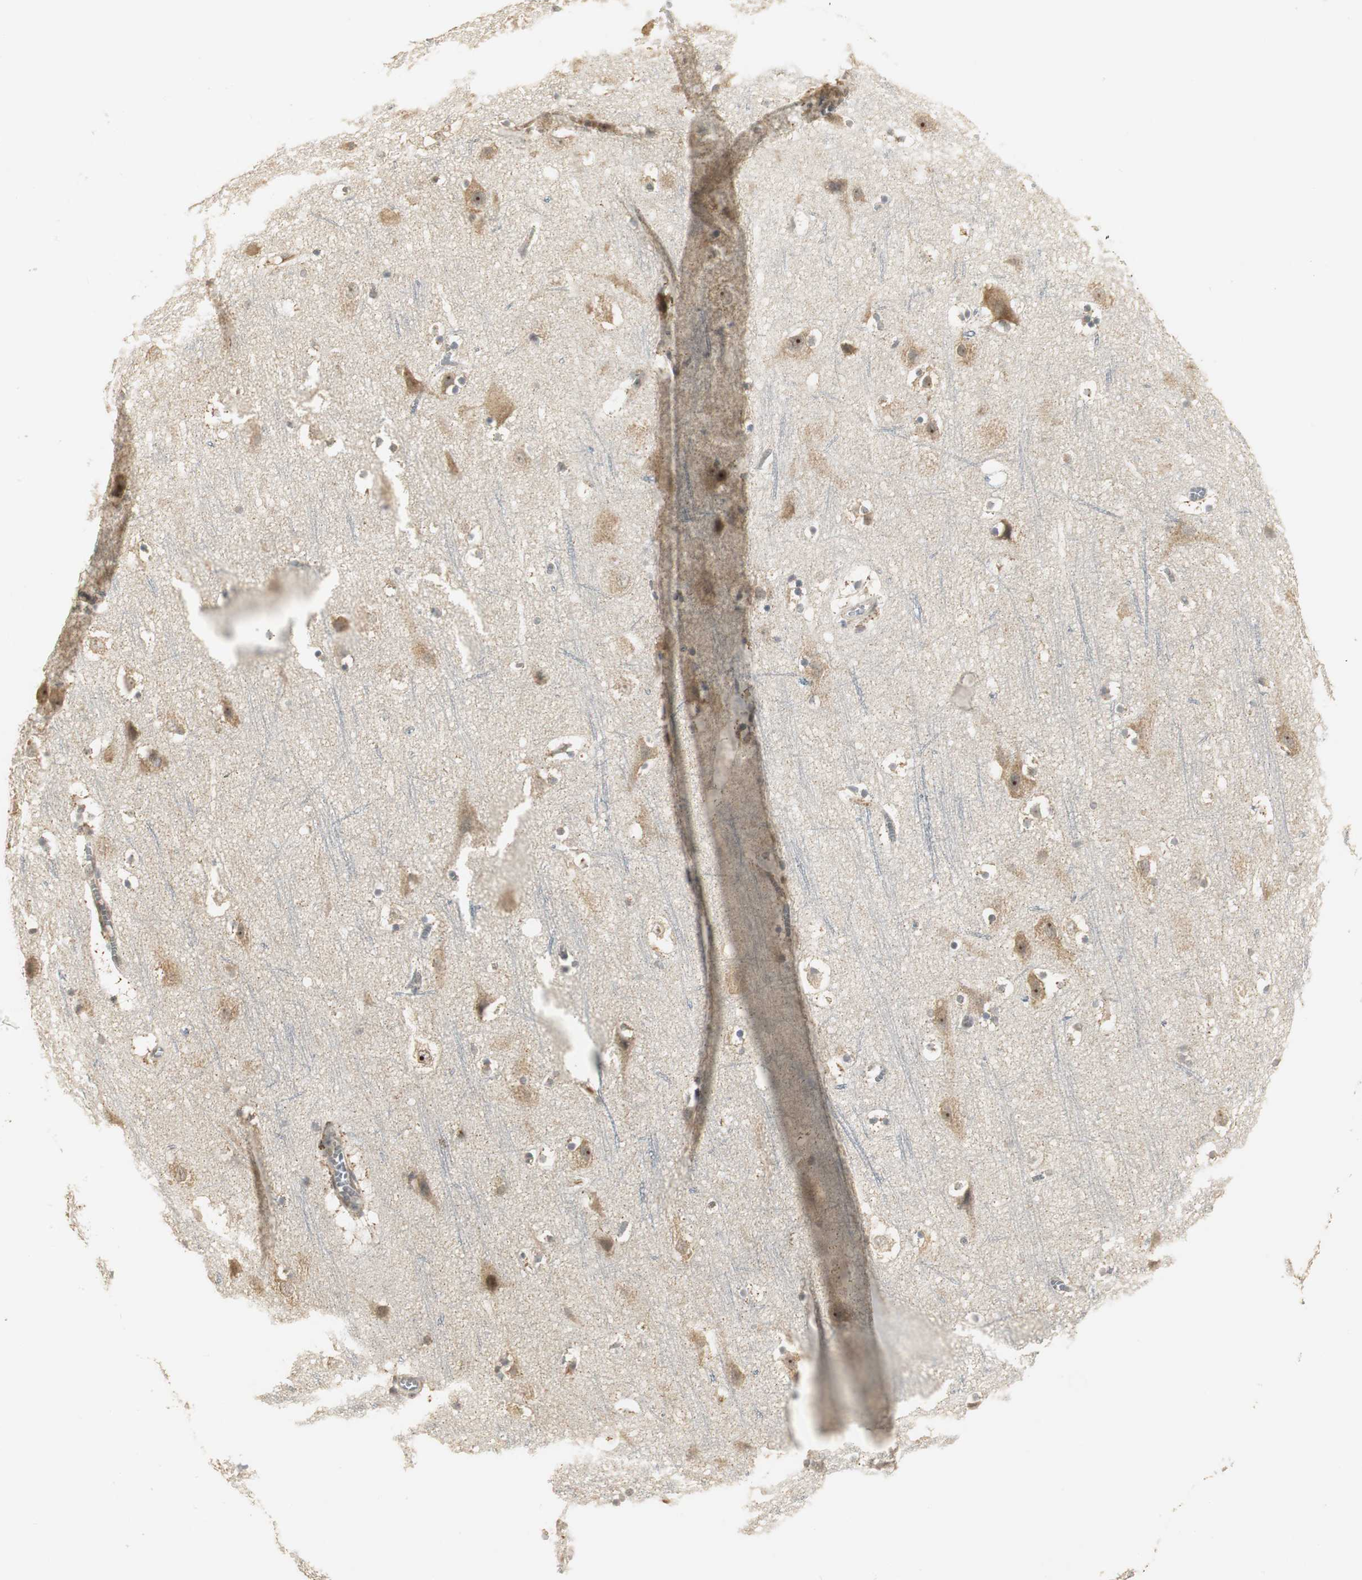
{"staining": {"intensity": "weak", "quantity": "25%-75%", "location": "cytoplasmic/membranous"}, "tissue": "cerebral cortex", "cell_type": "Endothelial cells", "image_type": "normal", "snomed": [{"axis": "morphology", "description": "Normal tissue, NOS"}, {"axis": "topography", "description": "Cerebral cortex"}], "caption": "Cerebral cortex stained for a protein shows weak cytoplasmic/membranous positivity in endothelial cells. Immunohistochemistry stains the protein of interest in brown and the nuclei are stained blue.", "gene": "ELOA", "patient": {"sex": "male", "age": 45}}